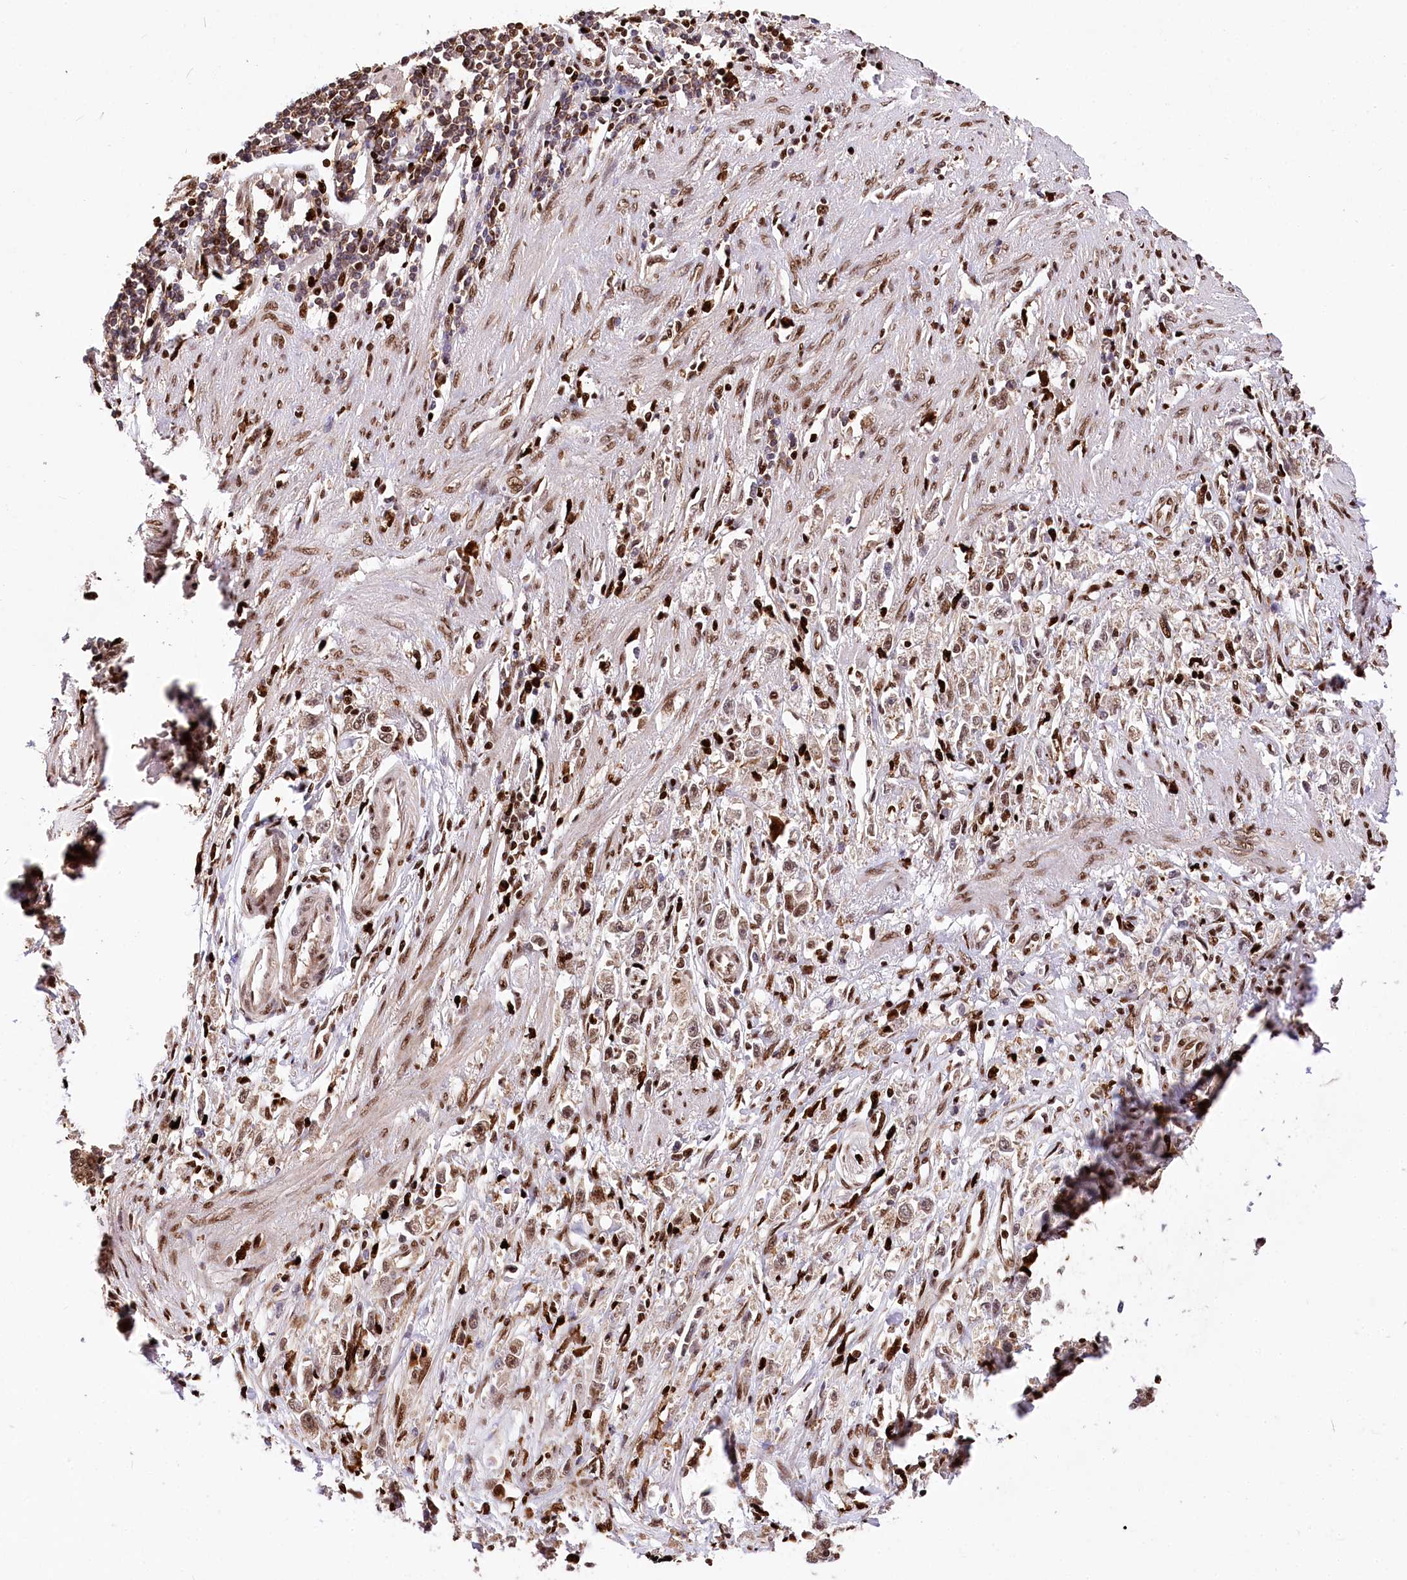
{"staining": {"intensity": "weak", "quantity": ">75%", "location": "nuclear"}, "tissue": "stomach cancer", "cell_type": "Tumor cells", "image_type": "cancer", "snomed": [{"axis": "morphology", "description": "Adenocarcinoma, NOS"}, {"axis": "topography", "description": "Stomach"}], "caption": "Brown immunohistochemical staining in stomach cancer (adenocarcinoma) exhibits weak nuclear positivity in approximately >75% of tumor cells. (DAB (3,3'-diaminobenzidine) IHC with brightfield microscopy, high magnification).", "gene": "FIGN", "patient": {"sex": "female", "age": 59}}